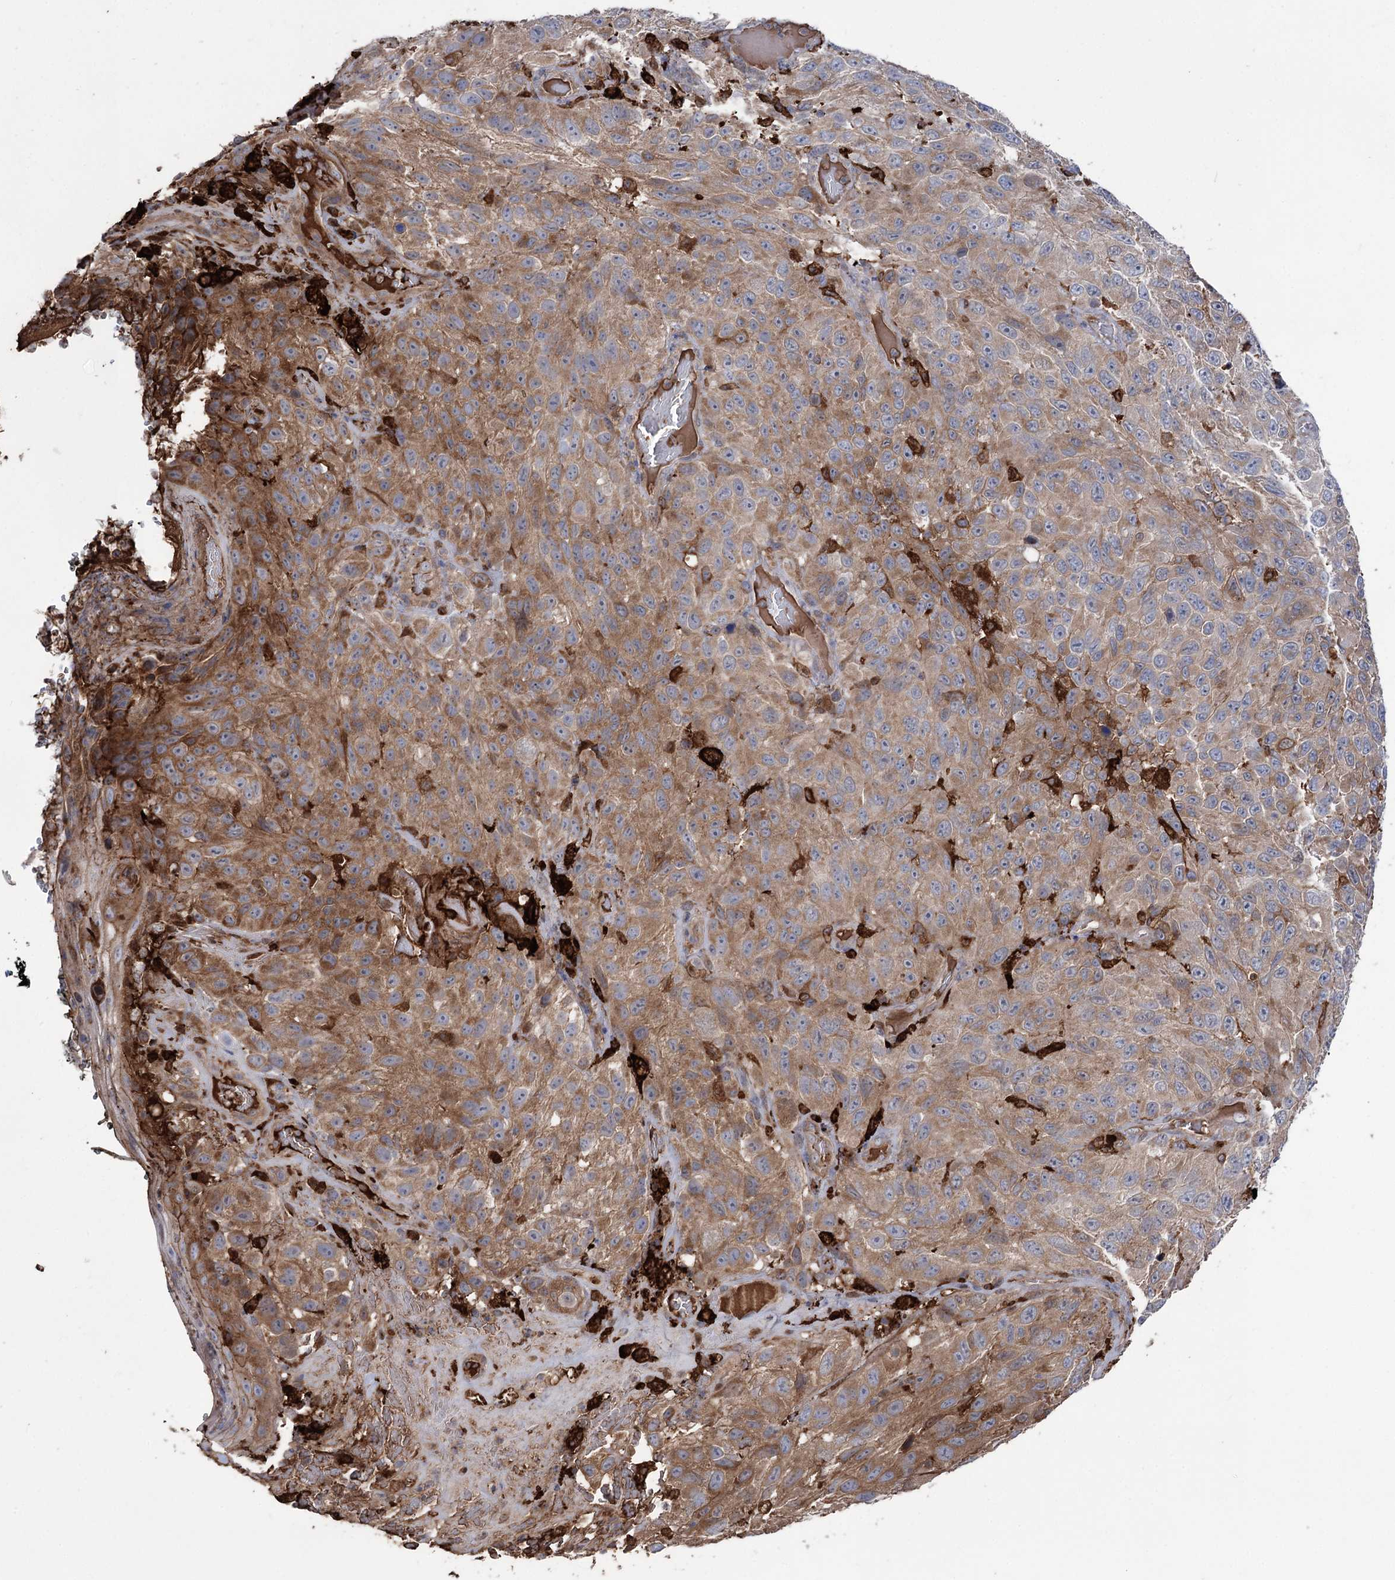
{"staining": {"intensity": "moderate", "quantity": ">75%", "location": "cytoplasmic/membranous"}, "tissue": "melanoma", "cell_type": "Tumor cells", "image_type": "cancer", "snomed": [{"axis": "morphology", "description": "Malignant melanoma, NOS"}, {"axis": "topography", "description": "Skin"}], "caption": "Protein staining of malignant melanoma tissue demonstrates moderate cytoplasmic/membranous expression in approximately >75% of tumor cells. (DAB (3,3'-diaminobenzidine) IHC with brightfield microscopy, high magnification).", "gene": "OTUD1", "patient": {"sex": "female", "age": 96}}